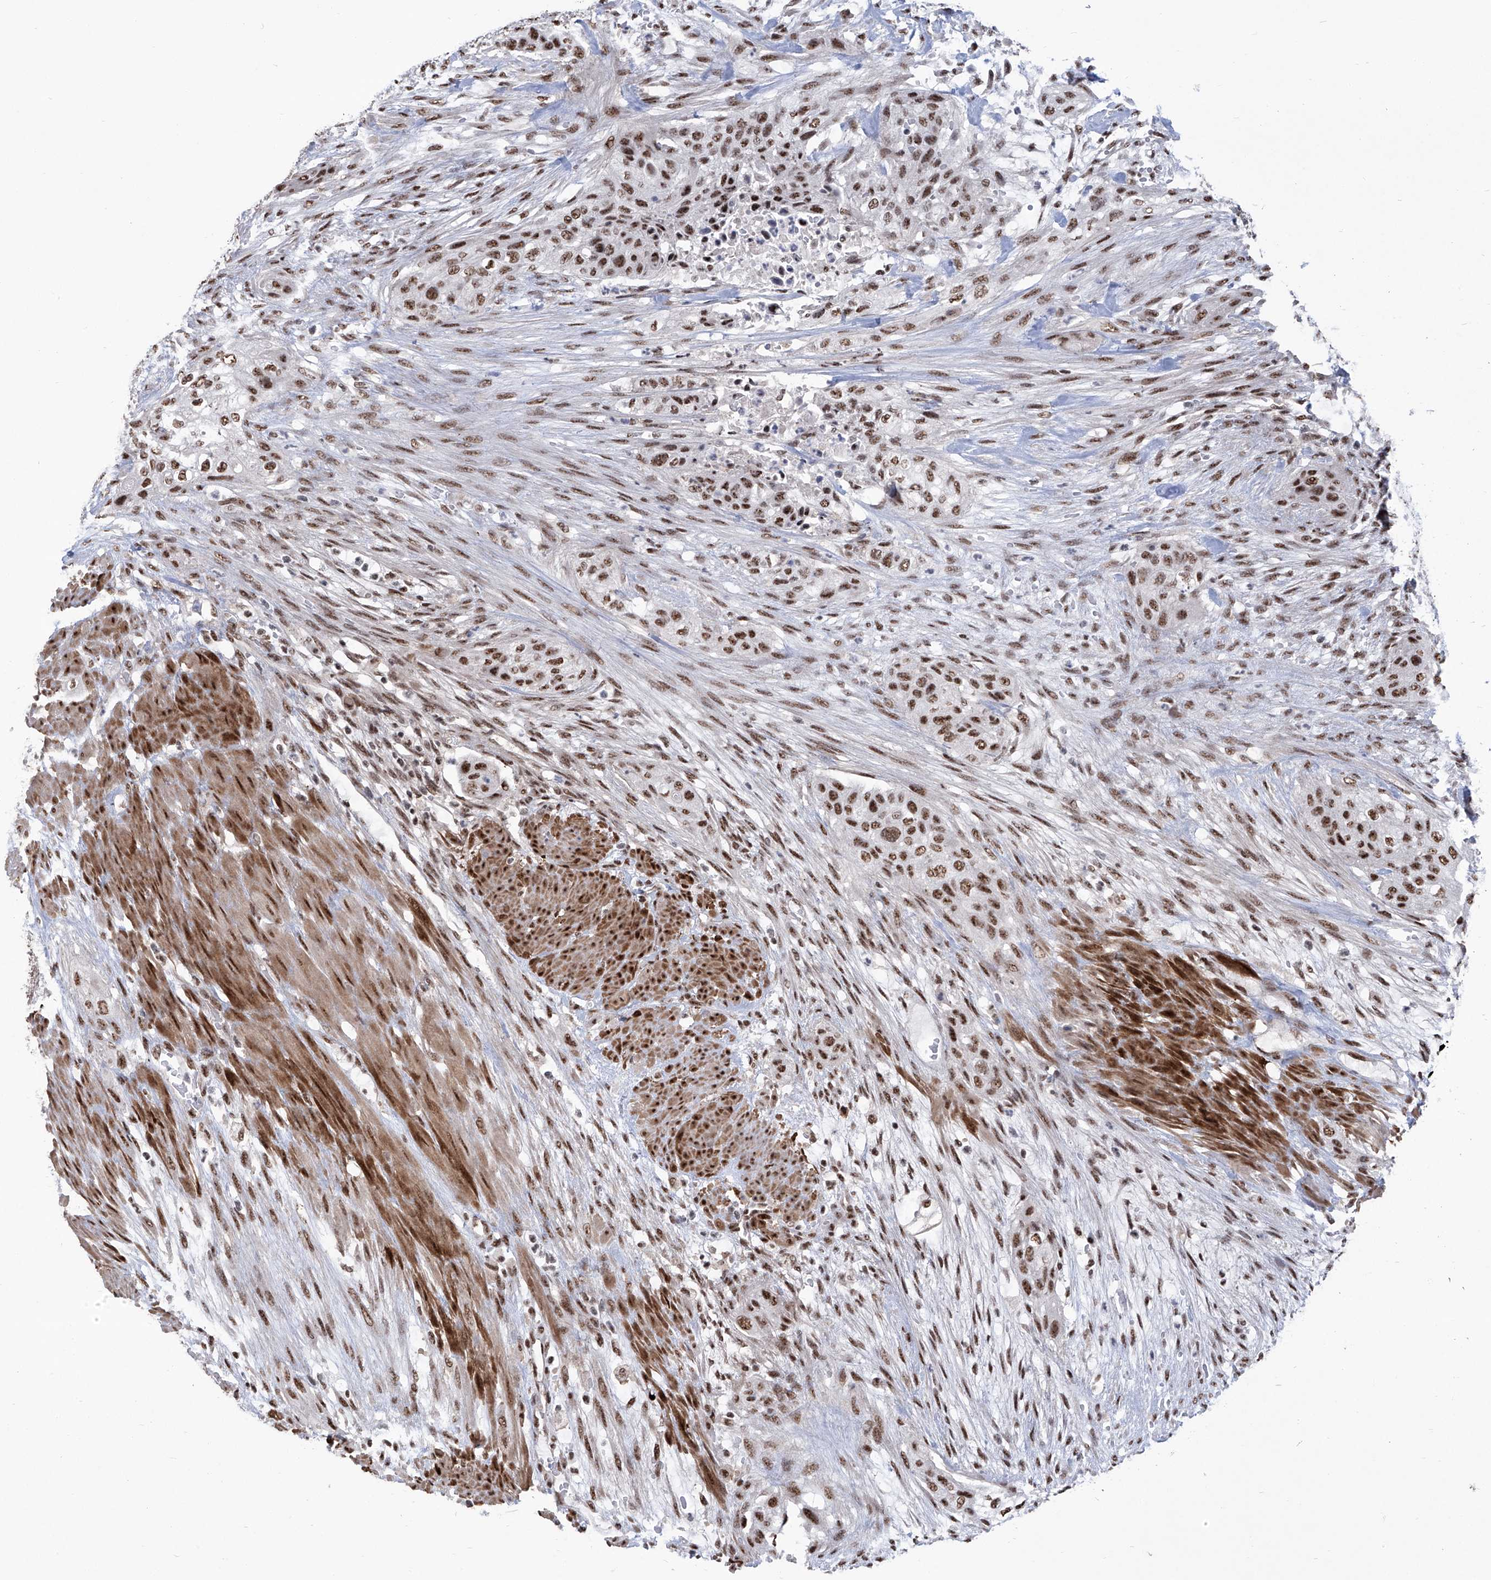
{"staining": {"intensity": "strong", "quantity": ">75%", "location": "nuclear"}, "tissue": "urothelial cancer", "cell_type": "Tumor cells", "image_type": "cancer", "snomed": [{"axis": "morphology", "description": "Urothelial carcinoma, High grade"}, {"axis": "topography", "description": "Urinary bladder"}], "caption": "Strong nuclear staining is present in about >75% of tumor cells in high-grade urothelial carcinoma.", "gene": "FBXL4", "patient": {"sex": "male", "age": 35}}